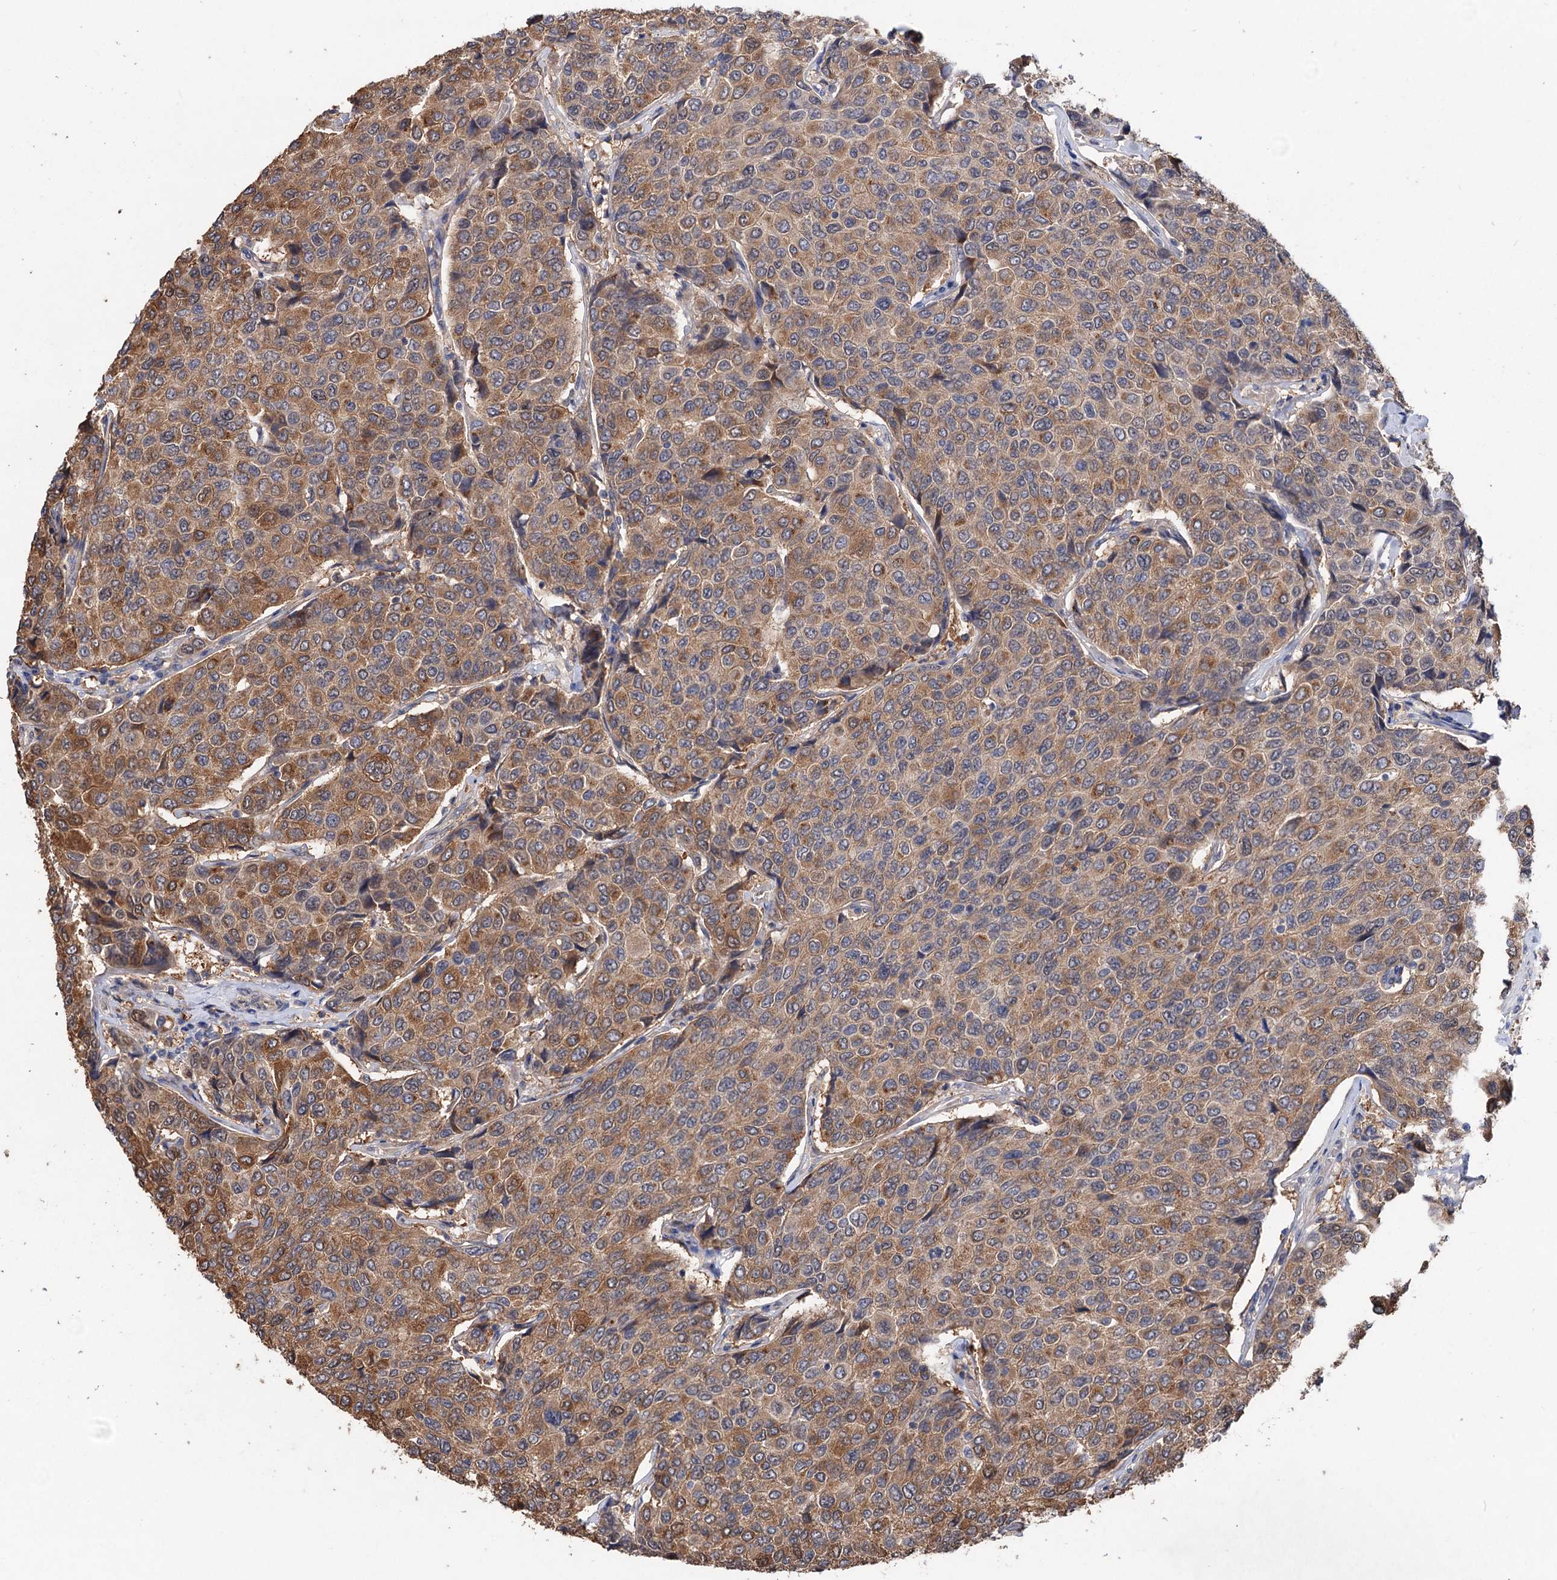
{"staining": {"intensity": "moderate", "quantity": ">75%", "location": "cytoplasmic/membranous"}, "tissue": "breast cancer", "cell_type": "Tumor cells", "image_type": "cancer", "snomed": [{"axis": "morphology", "description": "Duct carcinoma"}, {"axis": "topography", "description": "Breast"}], "caption": "Infiltrating ductal carcinoma (breast) stained for a protein exhibits moderate cytoplasmic/membranous positivity in tumor cells. (Brightfield microscopy of DAB IHC at high magnification).", "gene": "NUDCD2", "patient": {"sex": "female", "age": 55}}